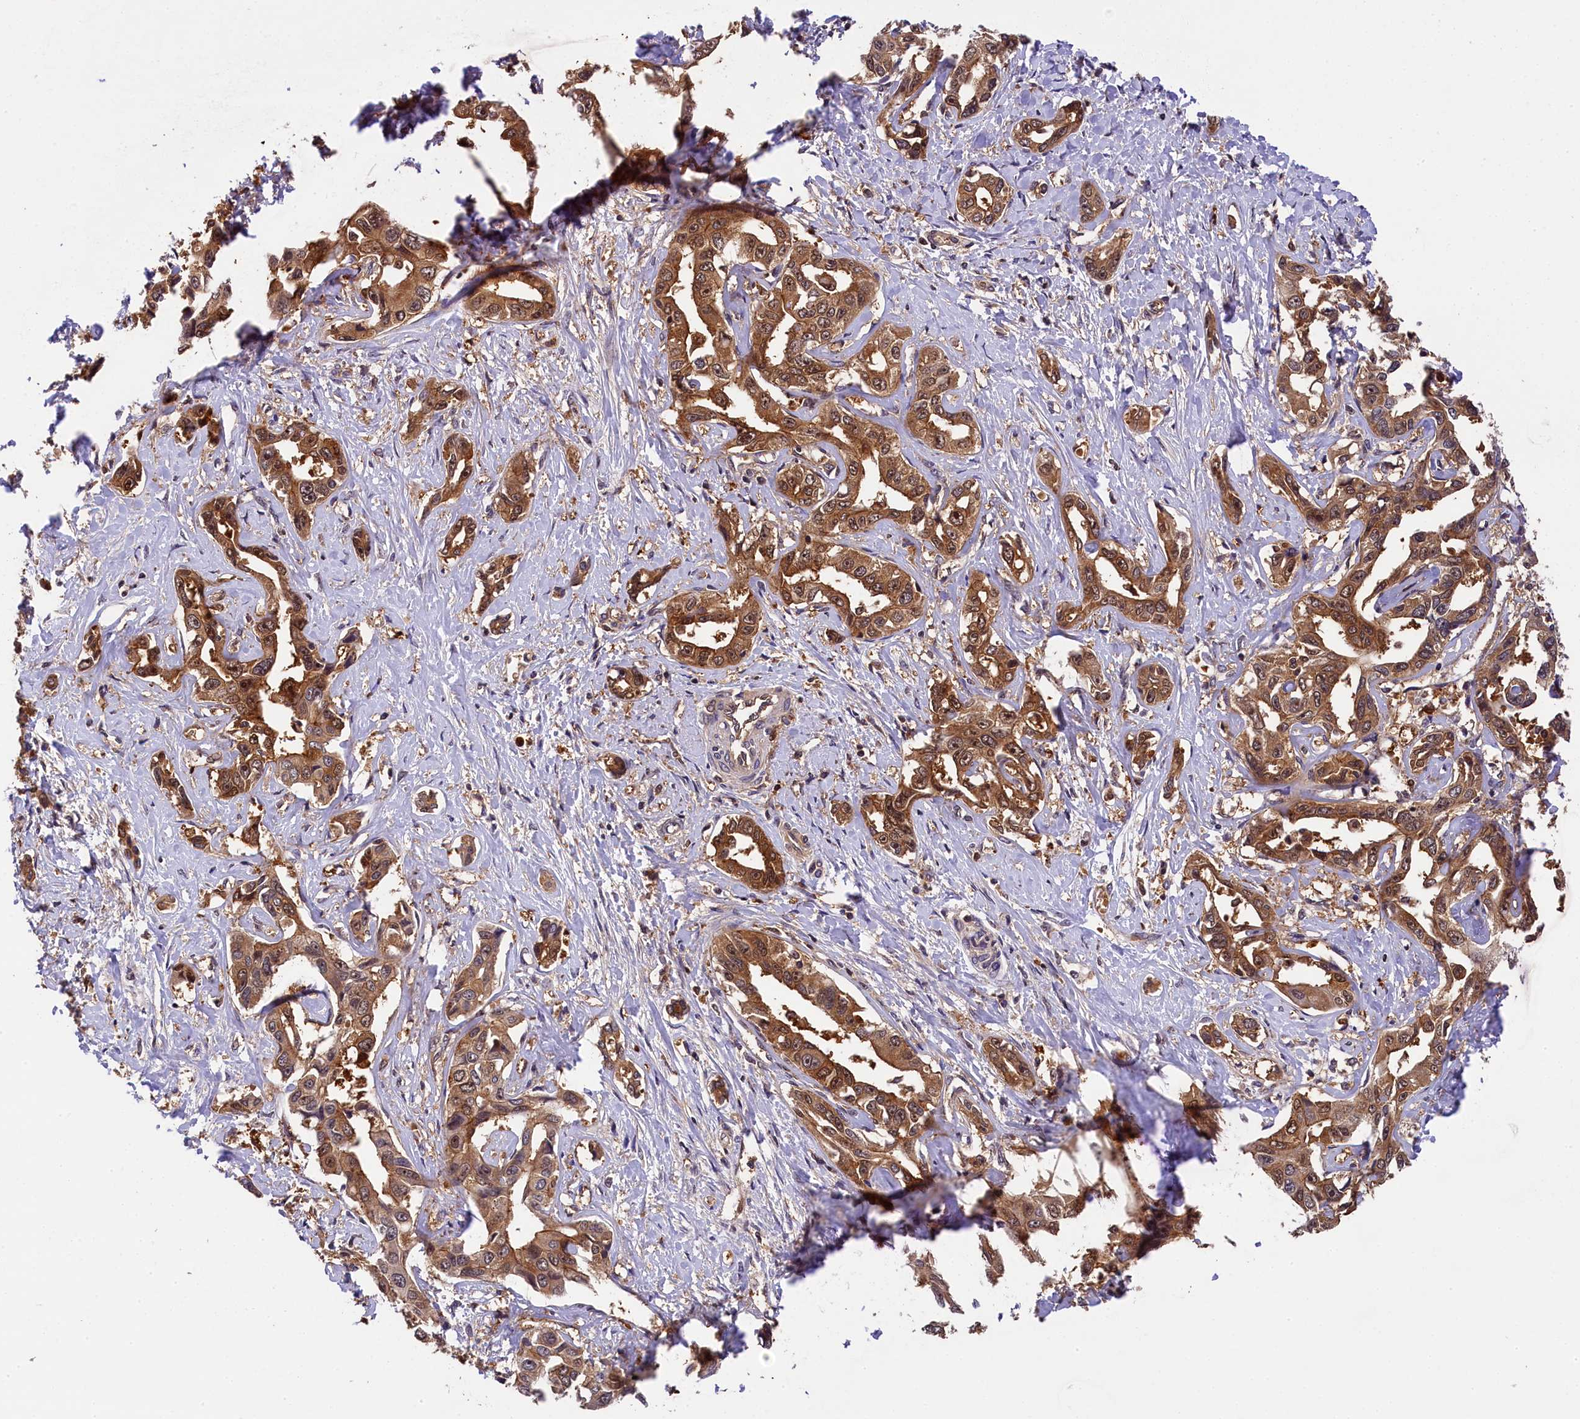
{"staining": {"intensity": "moderate", "quantity": ">75%", "location": "cytoplasmic/membranous,nuclear"}, "tissue": "liver cancer", "cell_type": "Tumor cells", "image_type": "cancer", "snomed": [{"axis": "morphology", "description": "Cholangiocarcinoma"}, {"axis": "topography", "description": "Liver"}], "caption": "The photomicrograph exhibits staining of liver cholangiocarcinoma, revealing moderate cytoplasmic/membranous and nuclear protein positivity (brown color) within tumor cells.", "gene": "EIF6", "patient": {"sex": "male", "age": 59}}